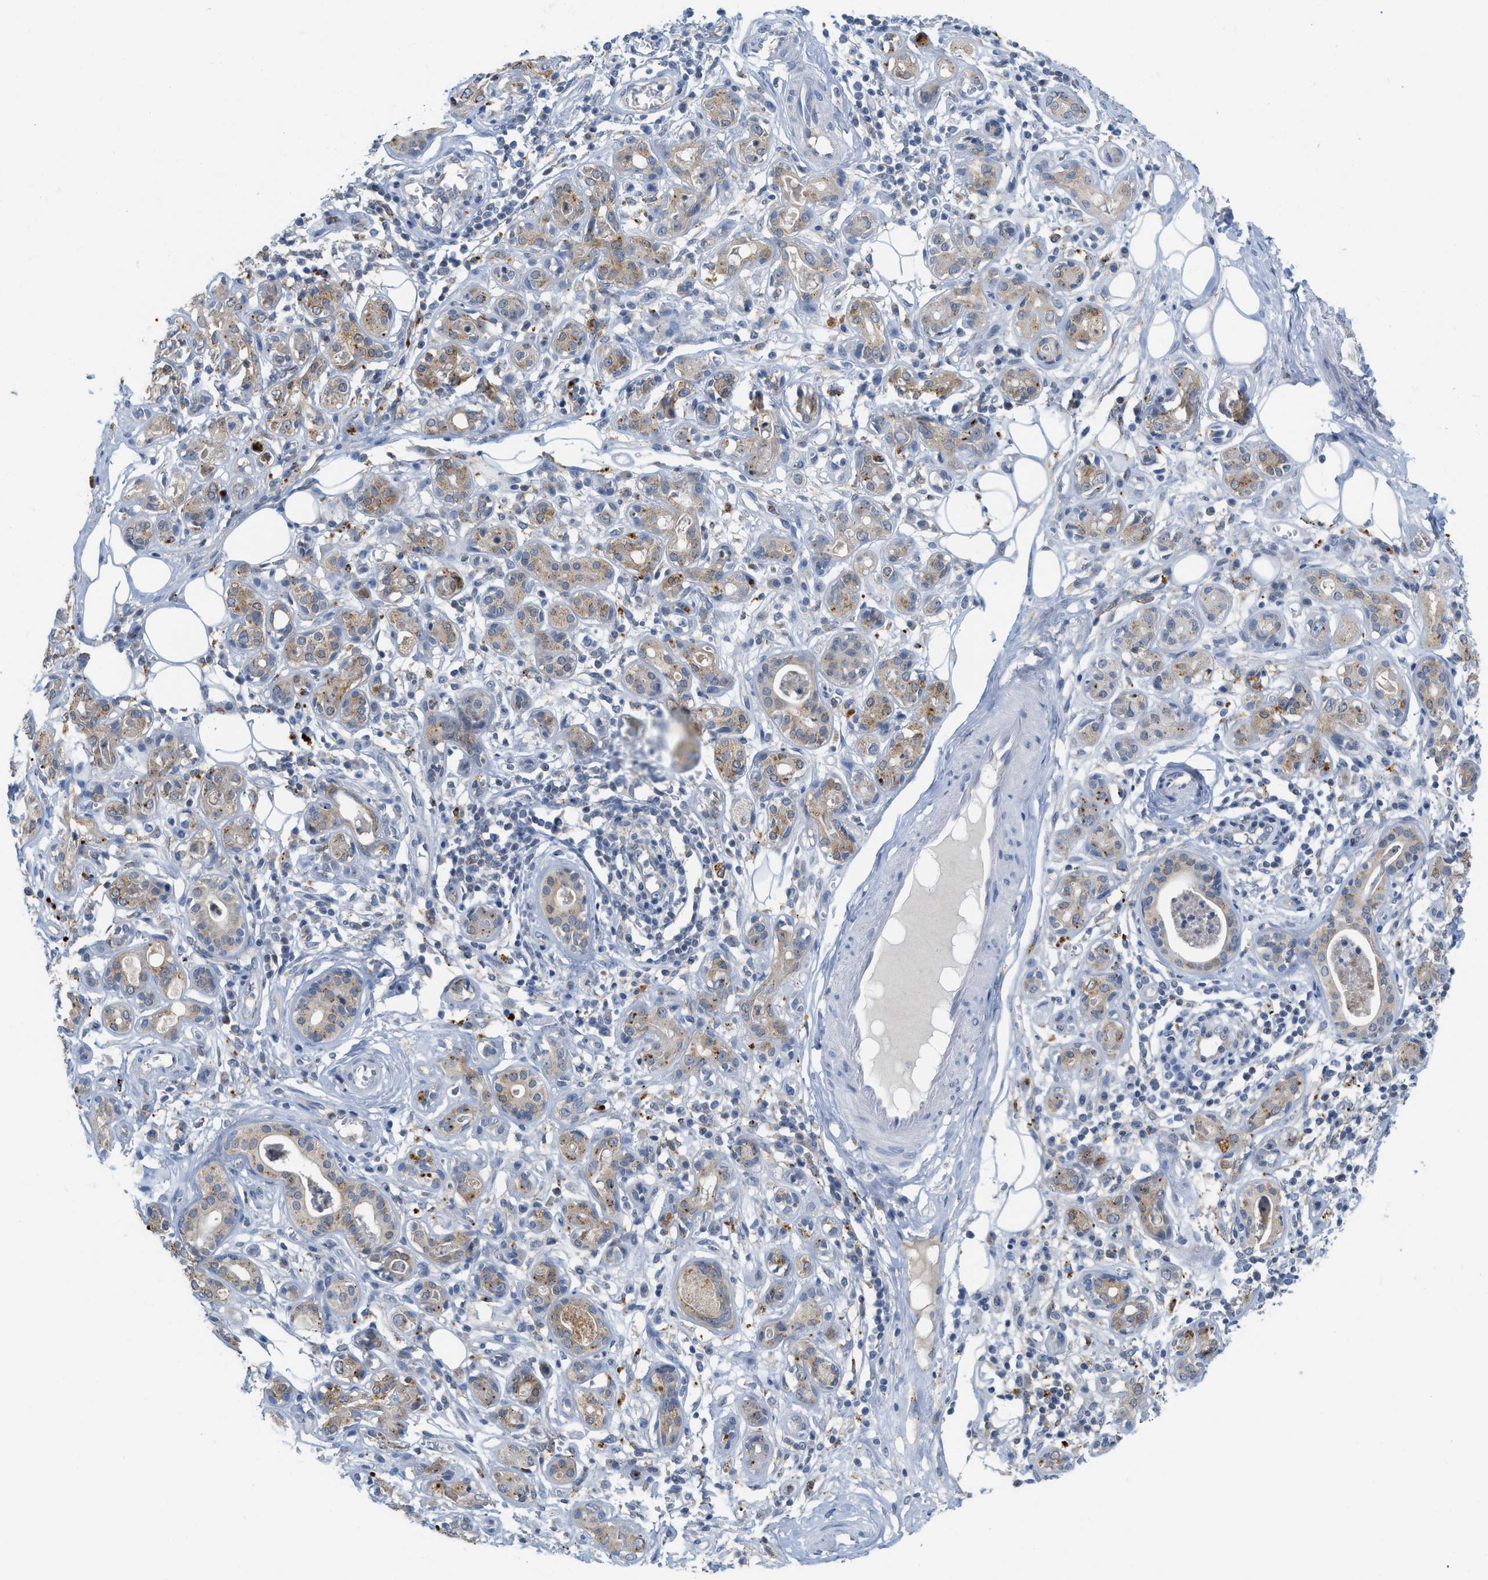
{"staining": {"intensity": "negative", "quantity": "none", "location": "none"}, "tissue": "adipose tissue", "cell_type": "Adipocytes", "image_type": "normal", "snomed": [{"axis": "morphology", "description": "Normal tissue, NOS"}, {"axis": "morphology", "description": "Inflammation, NOS"}, {"axis": "topography", "description": "Salivary gland"}, {"axis": "topography", "description": "Peripheral nerve tissue"}], "caption": "The micrograph exhibits no staining of adipocytes in normal adipose tissue.", "gene": "CSTB", "patient": {"sex": "female", "age": 75}}